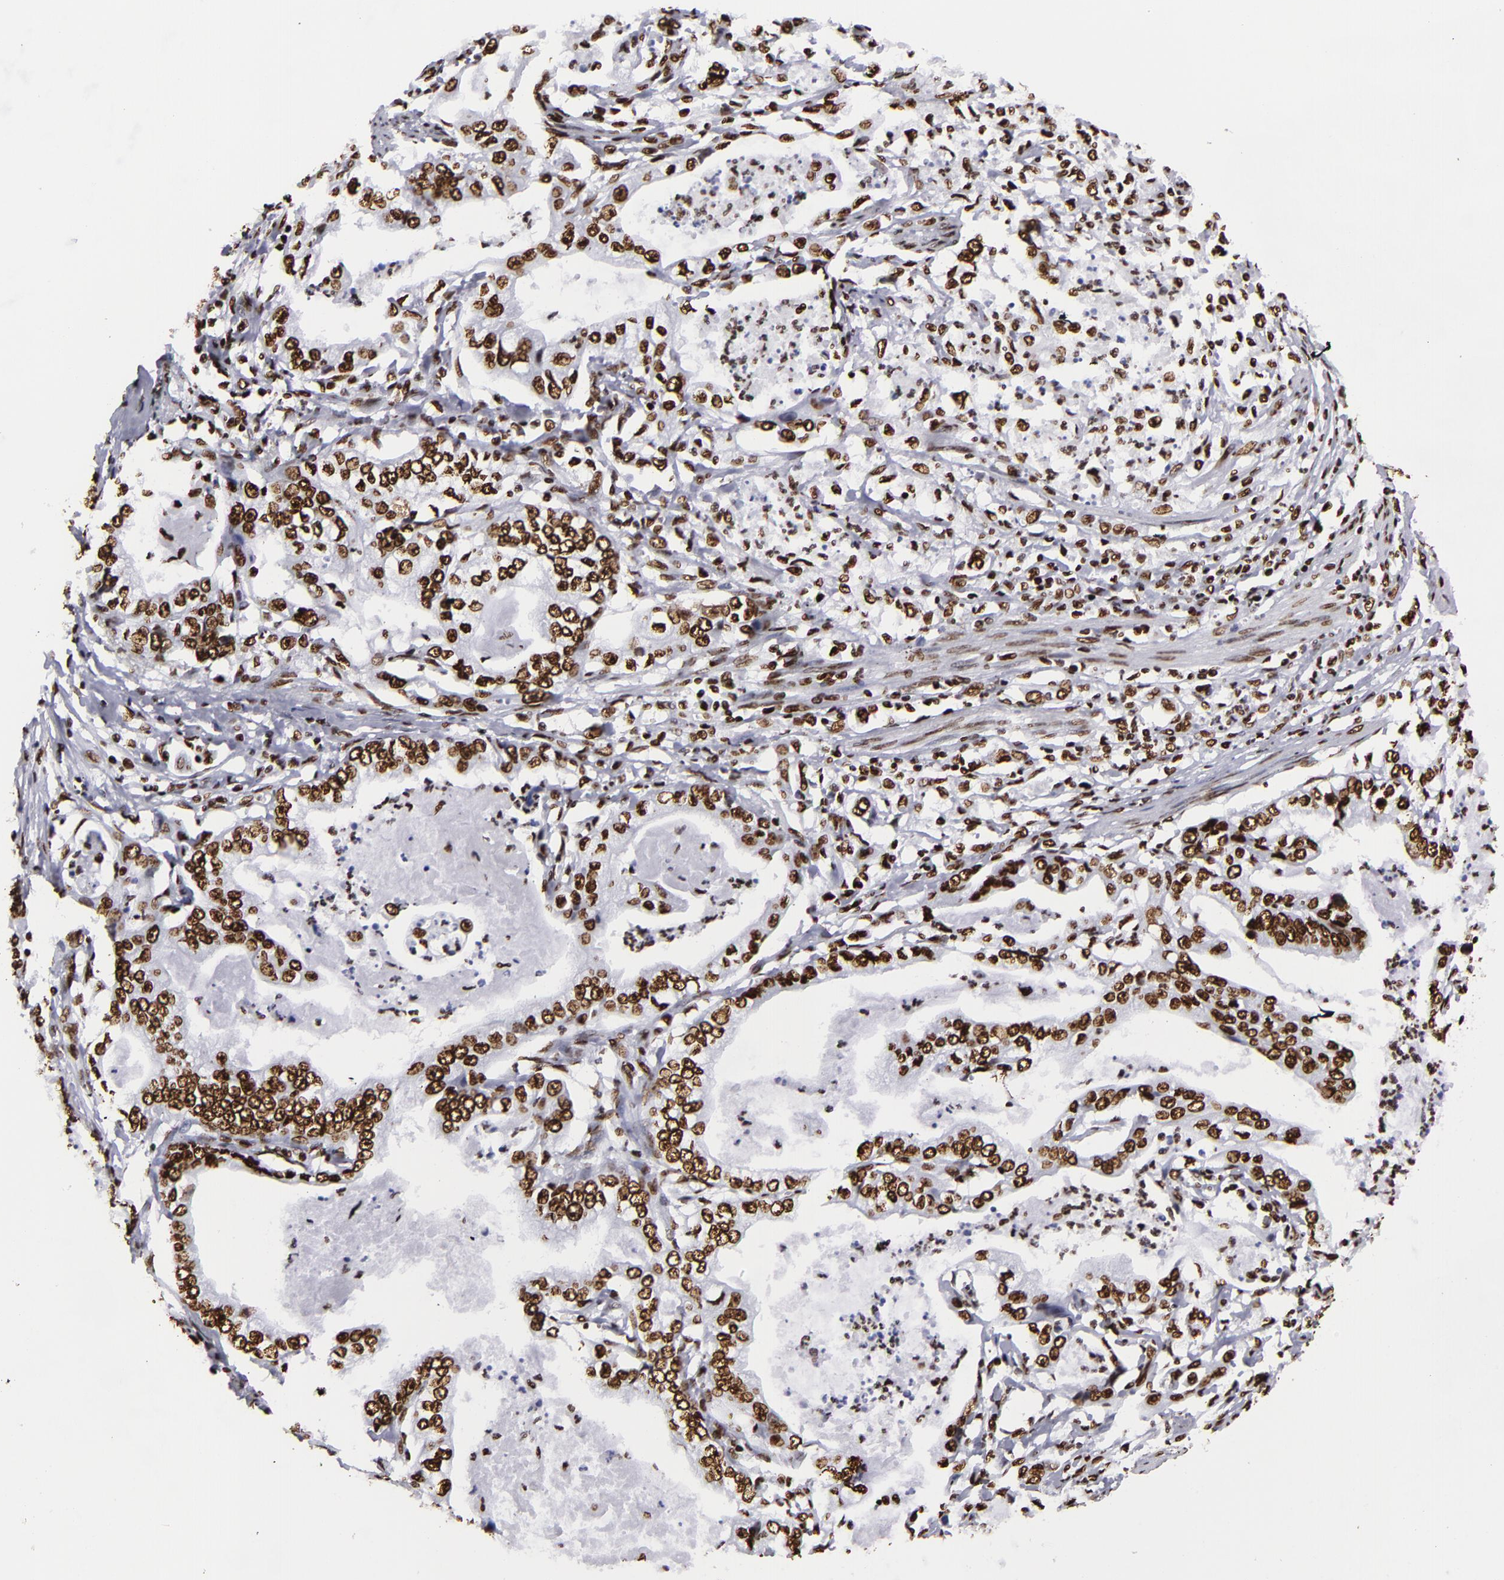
{"staining": {"intensity": "strong", "quantity": ">75%", "location": "nuclear"}, "tissue": "stomach cancer", "cell_type": "Tumor cells", "image_type": "cancer", "snomed": [{"axis": "morphology", "description": "Adenocarcinoma, NOS"}, {"axis": "topography", "description": "Pancreas"}, {"axis": "topography", "description": "Stomach, upper"}], "caption": "There is high levels of strong nuclear positivity in tumor cells of stomach cancer (adenocarcinoma), as demonstrated by immunohistochemical staining (brown color).", "gene": "SAFB", "patient": {"sex": "male", "age": 77}}